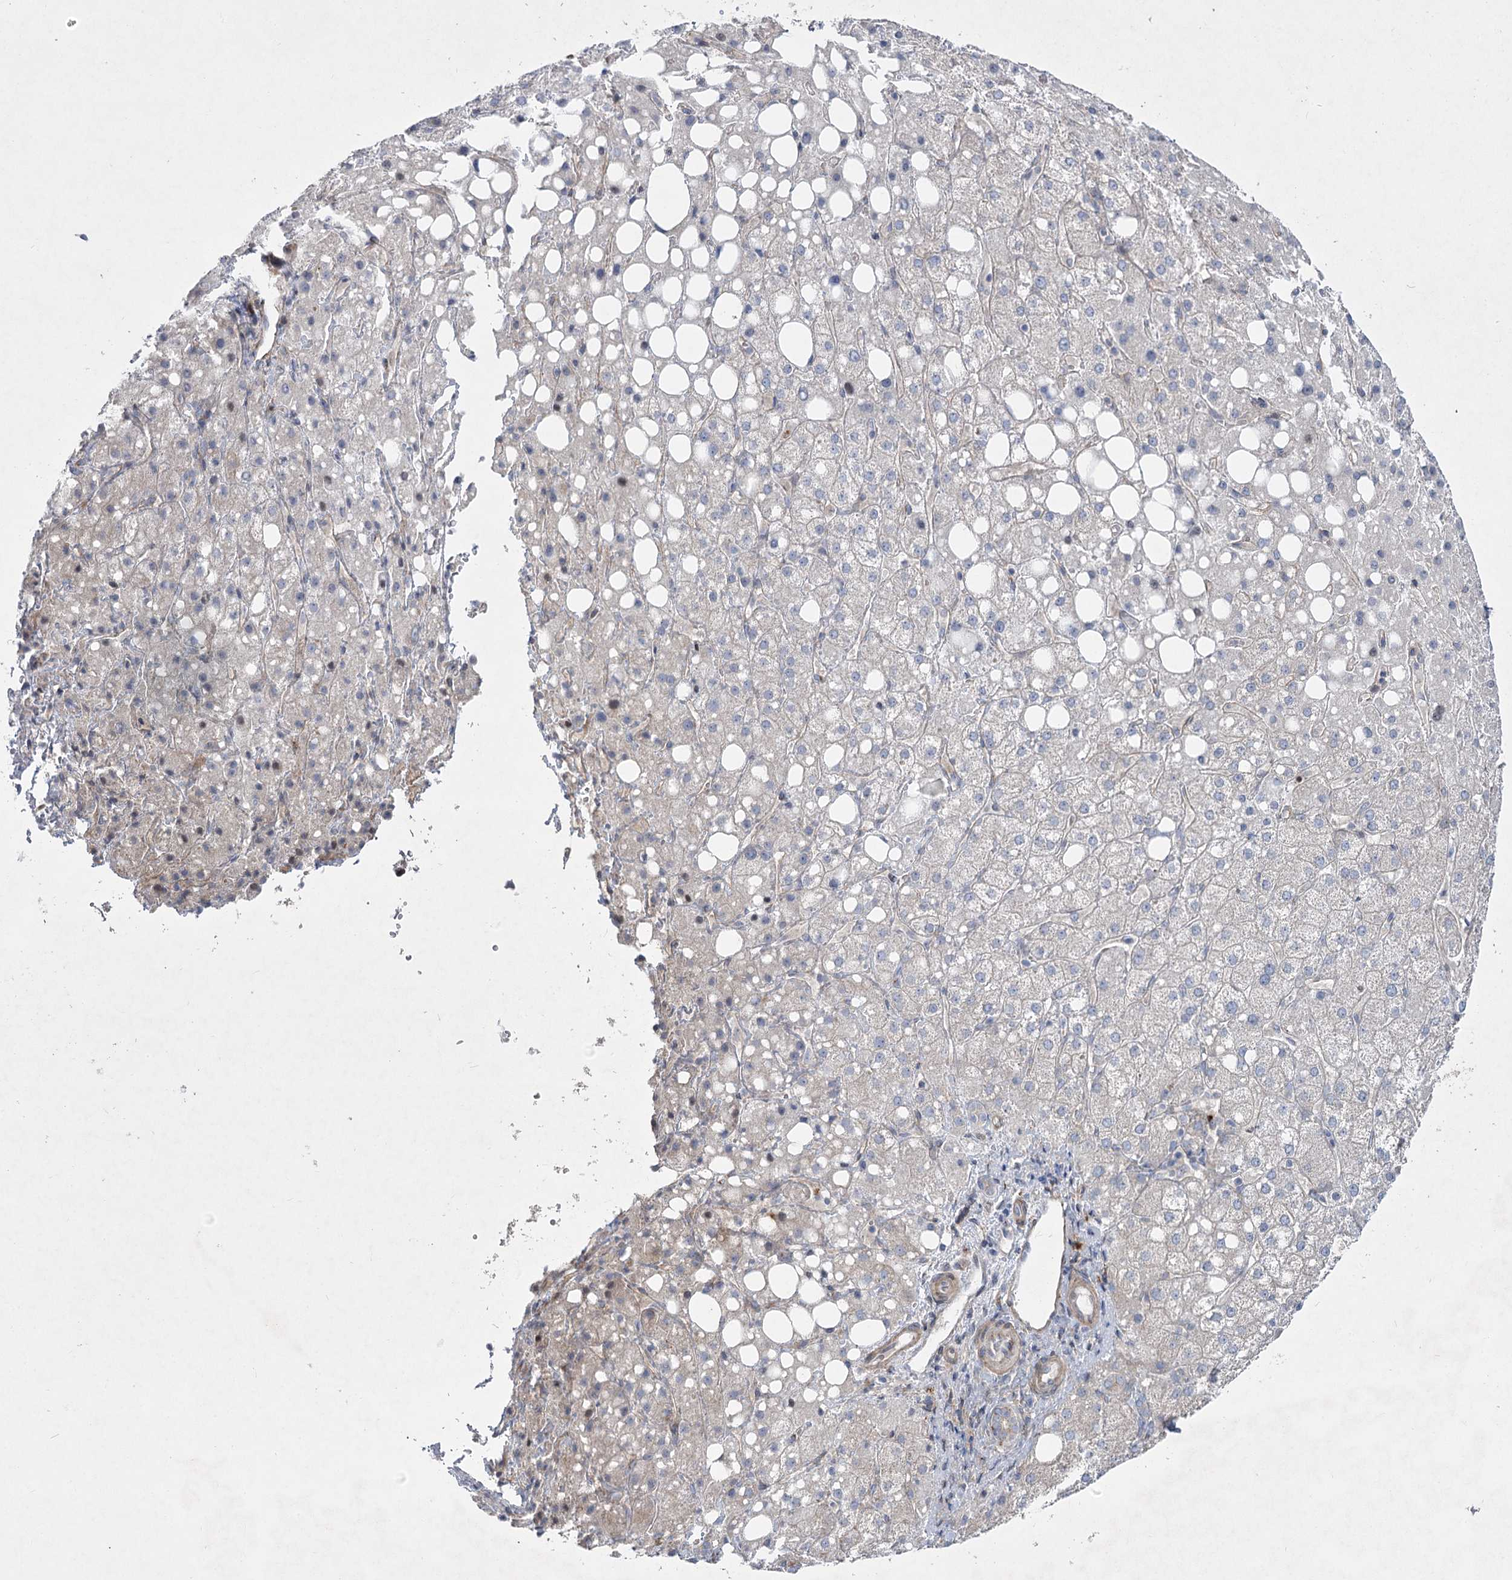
{"staining": {"intensity": "negative", "quantity": "none", "location": "none"}, "tissue": "liver cancer", "cell_type": "Tumor cells", "image_type": "cancer", "snomed": [{"axis": "morphology", "description": "Carcinoma, Hepatocellular, NOS"}, {"axis": "topography", "description": "Liver"}], "caption": "Tumor cells show no significant protein staining in hepatocellular carcinoma (liver). Nuclei are stained in blue.", "gene": "SH3BP5L", "patient": {"sex": "male", "age": 80}}